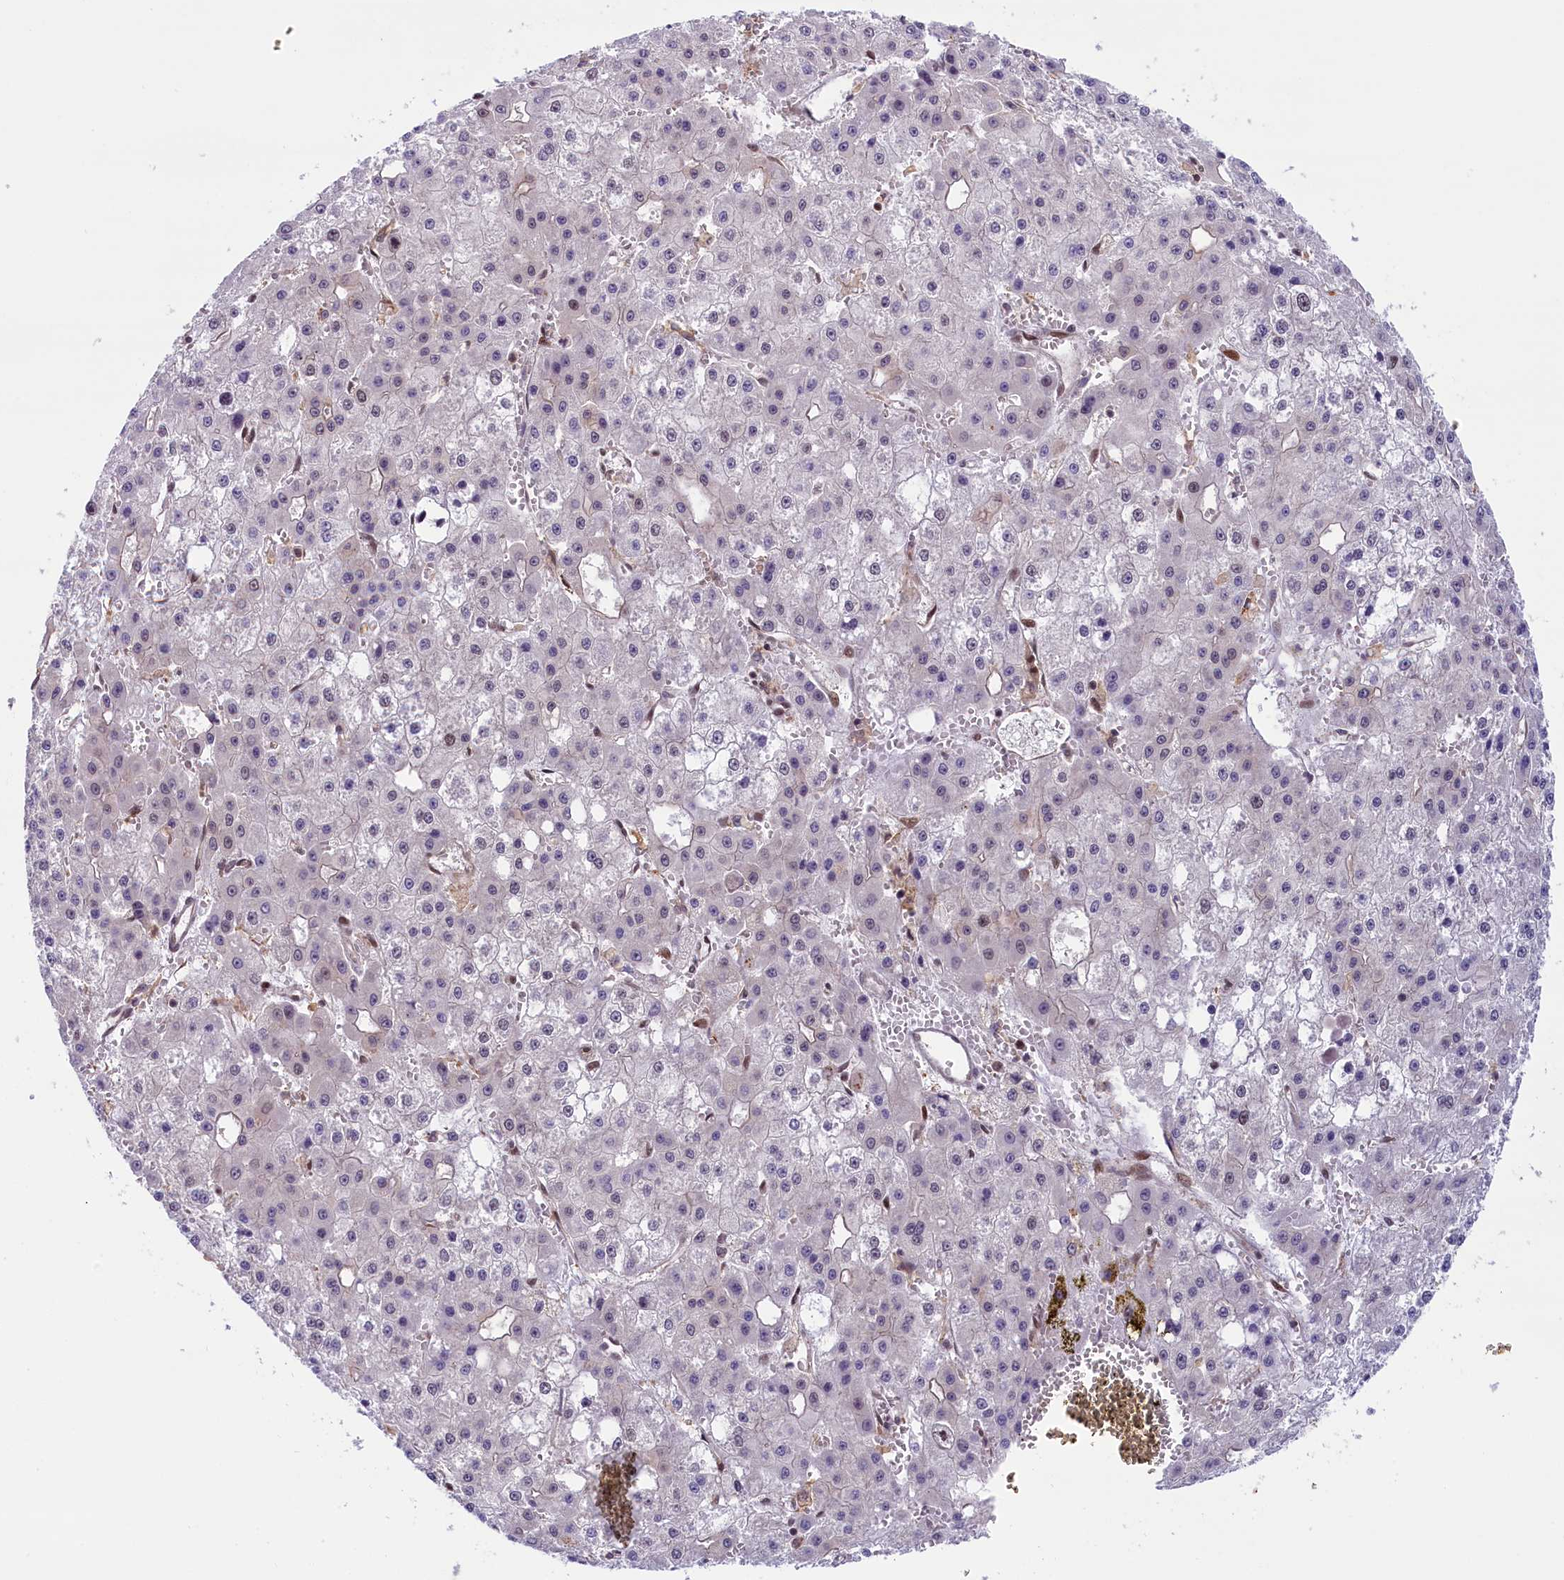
{"staining": {"intensity": "negative", "quantity": "none", "location": "none"}, "tissue": "liver cancer", "cell_type": "Tumor cells", "image_type": "cancer", "snomed": [{"axis": "morphology", "description": "Carcinoma, Hepatocellular, NOS"}, {"axis": "topography", "description": "Liver"}], "caption": "IHC of human hepatocellular carcinoma (liver) shows no staining in tumor cells.", "gene": "FCHO1", "patient": {"sex": "male", "age": 47}}